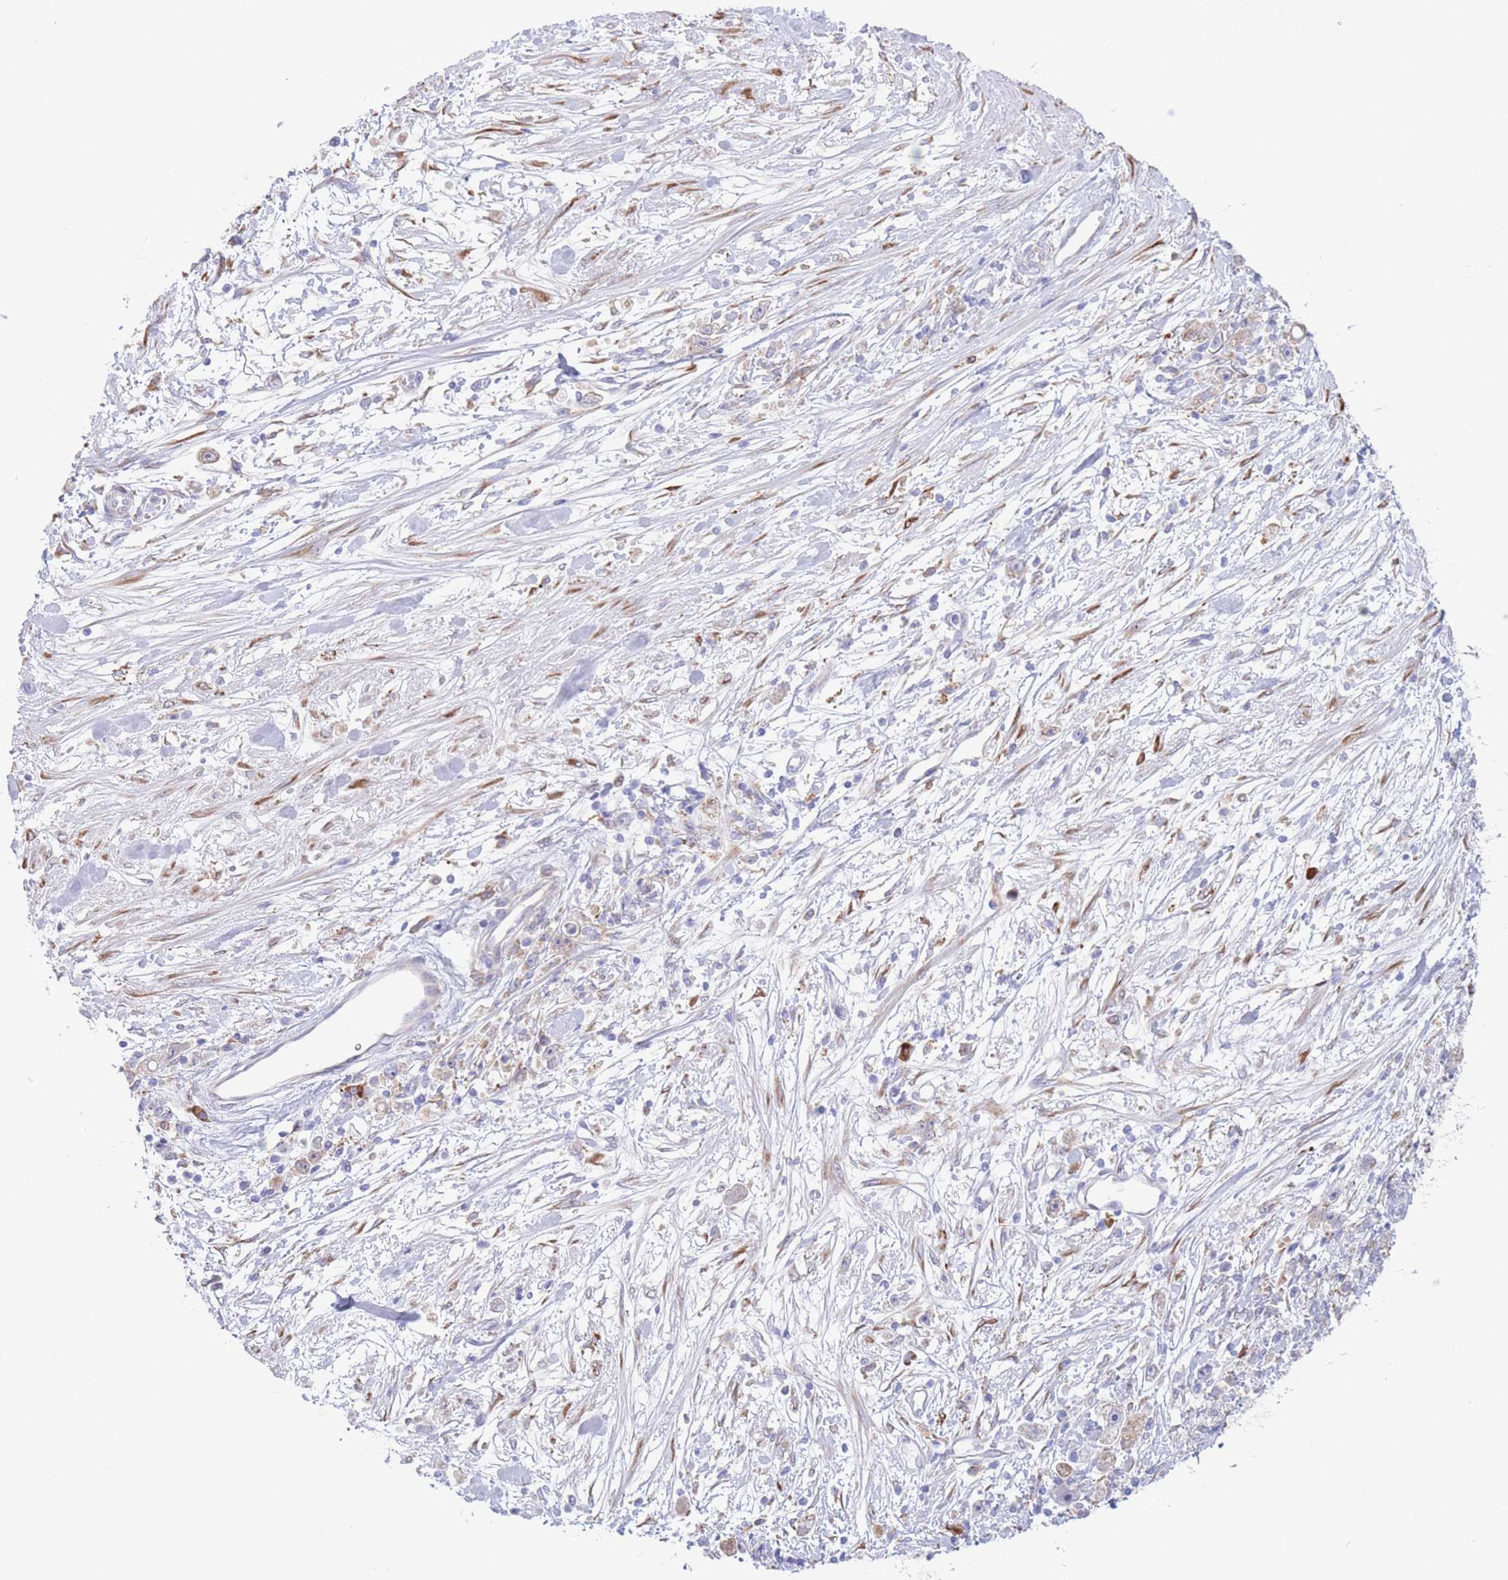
{"staining": {"intensity": "negative", "quantity": "none", "location": "none"}, "tissue": "stomach cancer", "cell_type": "Tumor cells", "image_type": "cancer", "snomed": [{"axis": "morphology", "description": "Adenocarcinoma, NOS"}, {"axis": "topography", "description": "Stomach"}], "caption": "Immunohistochemistry photomicrograph of neoplastic tissue: adenocarcinoma (stomach) stained with DAB (3,3'-diaminobenzidine) shows no significant protein staining in tumor cells.", "gene": "MYDGF", "patient": {"sex": "female", "age": 59}}